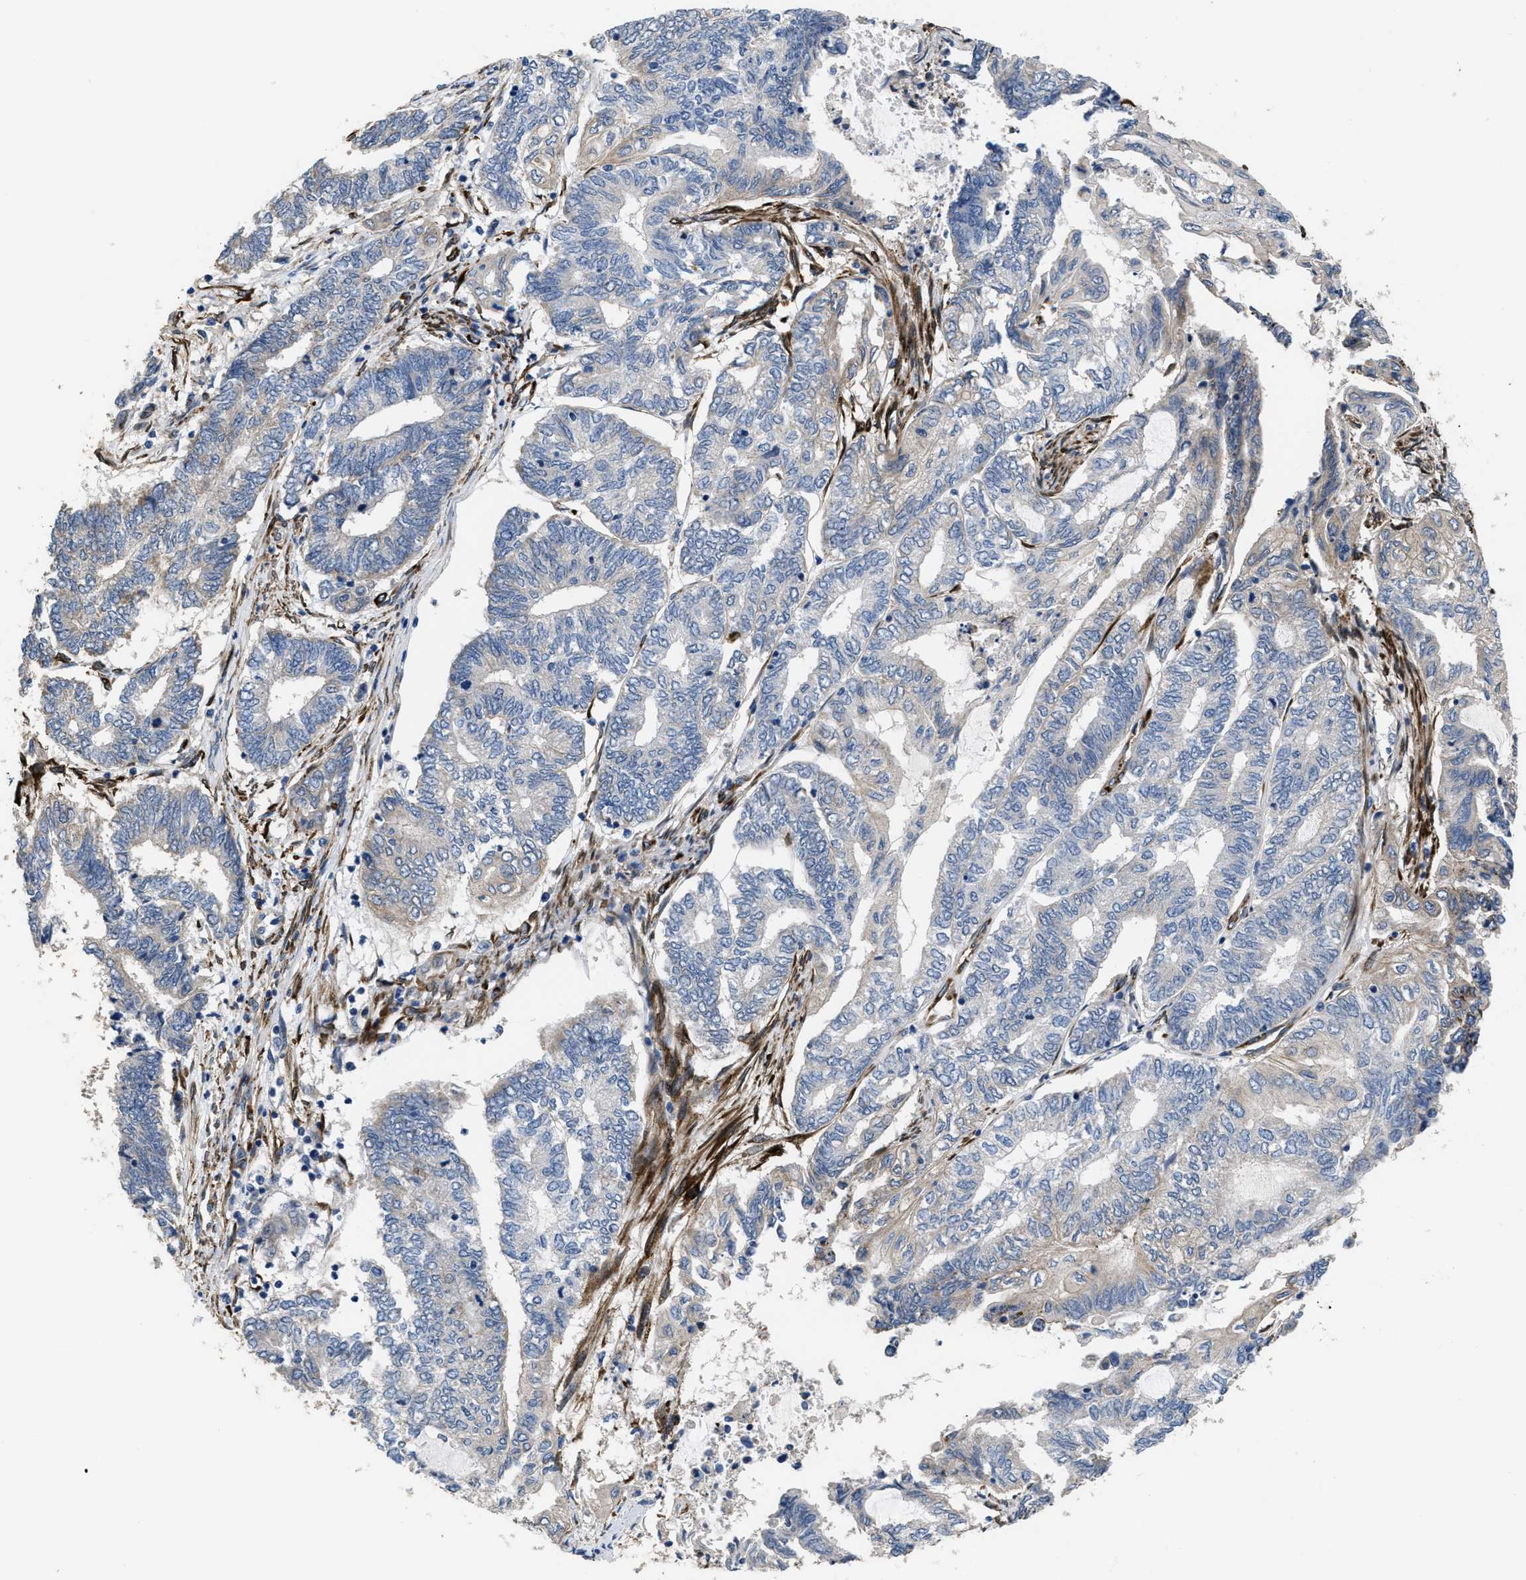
{"staining": {"intensity": "negative", "quantity": "none", "location": "none"}, "tissue": "endometrial cancer", "cell_type": "Tumor cells", "image_type": "cancer", "snomed": [{"axis": "morphology", "description": "Adenocarcinoma, NOS"}, {"axis": "topography", "description": "Uterus"}, {"axis": "topography", "description": "Endometrium"}], "caption": "Tumor cells show no significant expression in endometrial adenocarcinoma.", "gene": "SQLE", "patient": {"sex": "female", "age": 70}}